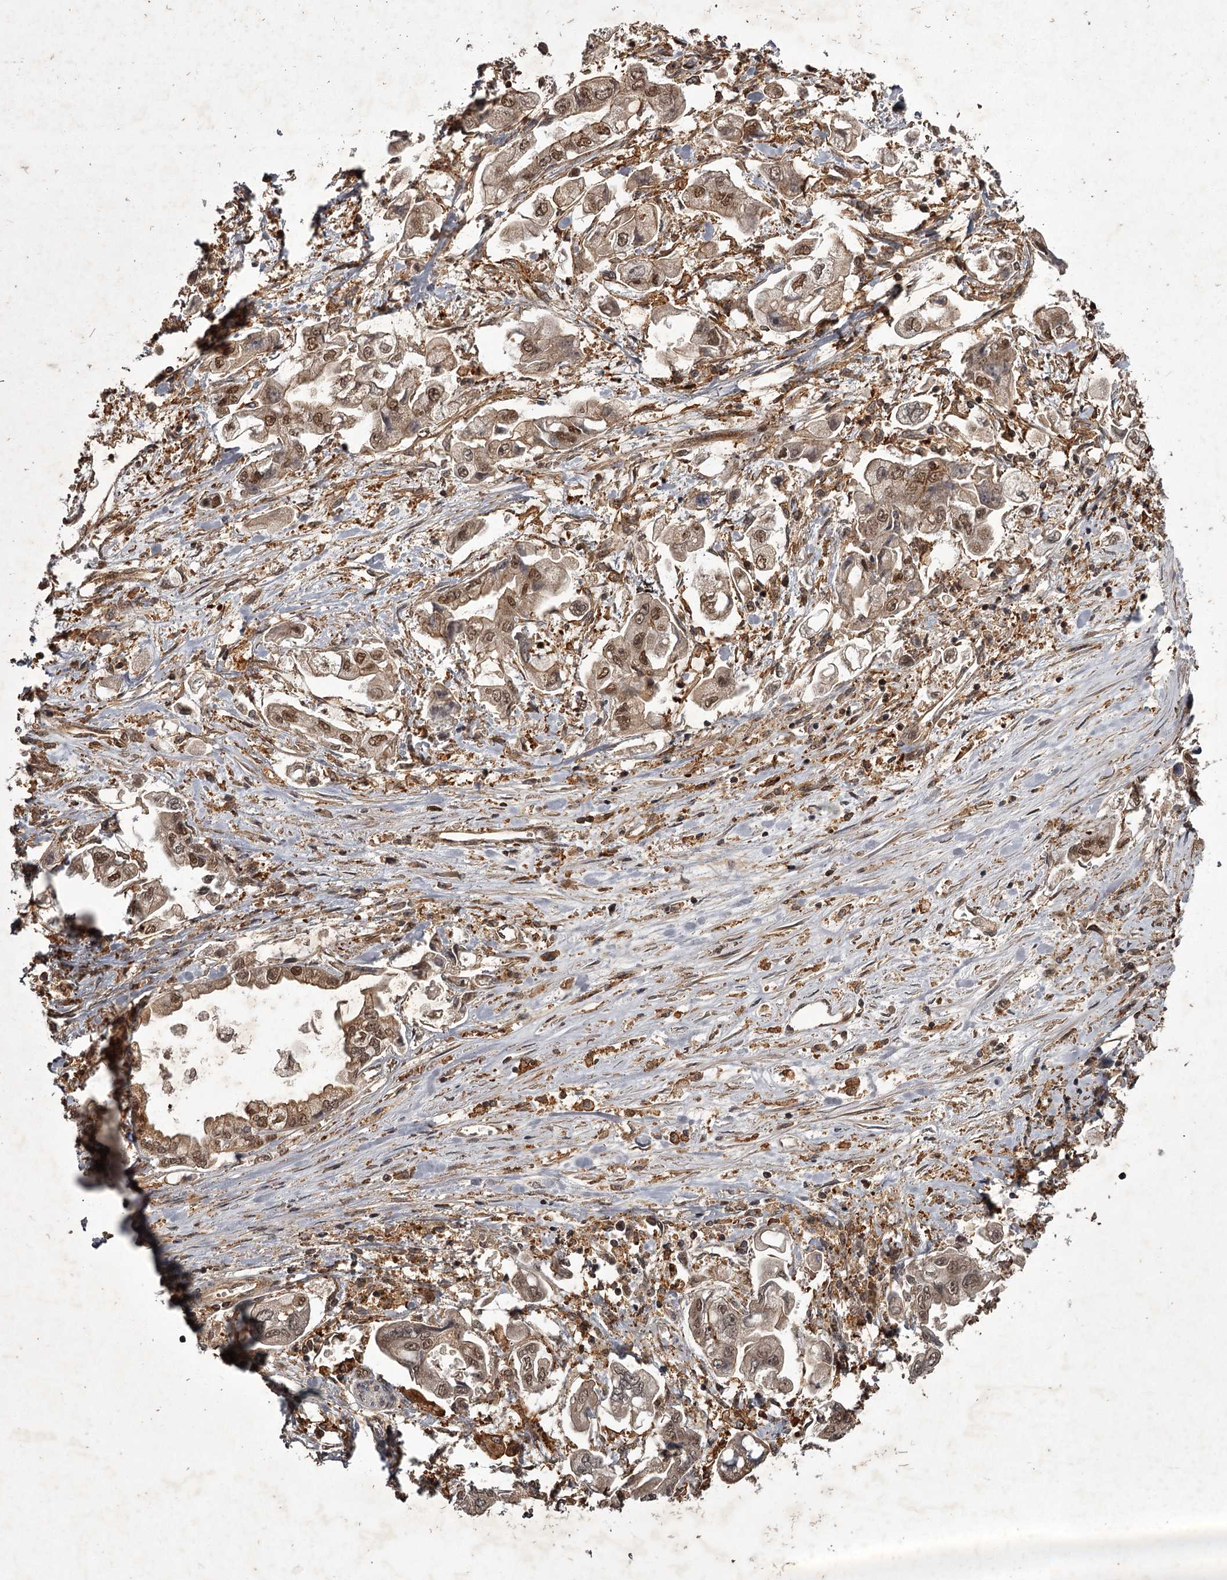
{"staining": {"intensity": "moderate", "quantity": ">75%", "location": "cytoplasmic/membranous,nuclear"}, "tissue": "stomach cancer", "cell_type": "Tumor cells", "image_type": "cancer", "snomed": [{"axis": "morphology", "description": "Adenocarcinoma, NOS"}, {"axis": "topography", "description": "Stomach"}], "caption": "DAB immunohistochemical staining of human adenocarcinoma (stomach) demonstrates moderate cytoplasmic/membranous and nuclear protein expression in approximately >75% of tumor cells. The staining is performed using DAB (3,3'-diaminobenzidine) brown chromogen to label protein expression. The nuclei are counter-stained blue using hematoxylin.", "gene": "TBC1D23", "patient": {"sex": "male", "age": 62}}